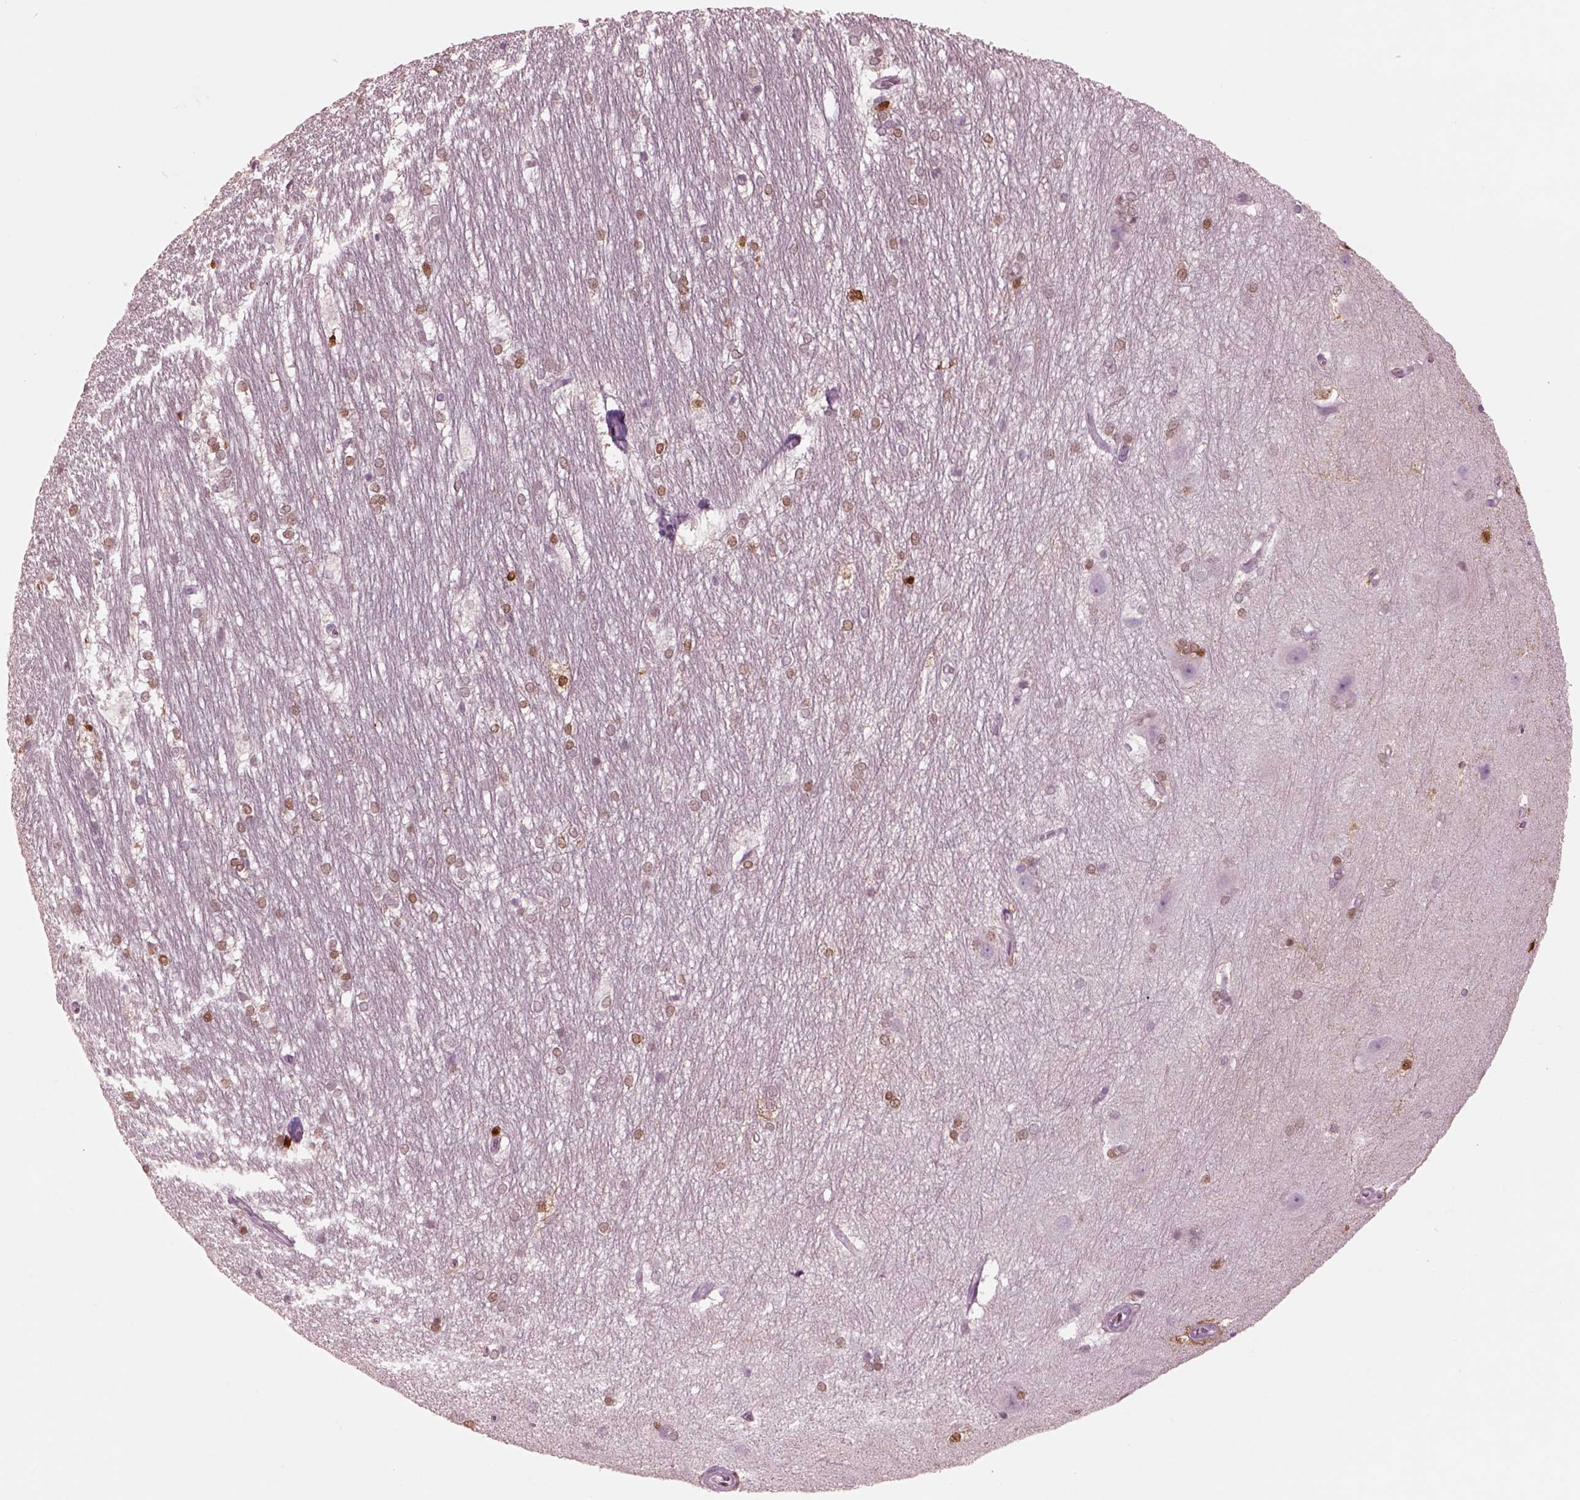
{"staining": {"intensity": "moderate", "quantity": ">75%", "location": "nuclear"}, "tissue": "hippocampus", "cell_type": "Glial cells", "image_type": "normal", "snomed": [{"axis": "morphology", "description": "Normal tissue, NOS"}, {"axis": "topography", "description": "Cerebral cortex"}, {"axis": "topography", "description": "Hippocampus"}], "caption": "Immunohistochemistry staining of unremarkable hippocampus, which displays medium levels of moderate nuclear positivity in approximately >75% of glial cells indicating moderate nuclear protein positivity. The staining was performed using DAB (3,3'-diaminobenzidine) (brown) for protein detection and nuclei were counterstained in hematoxylin (blue).", "gene": "SOX9", "patient": {"sex": "female", "age": 19}}